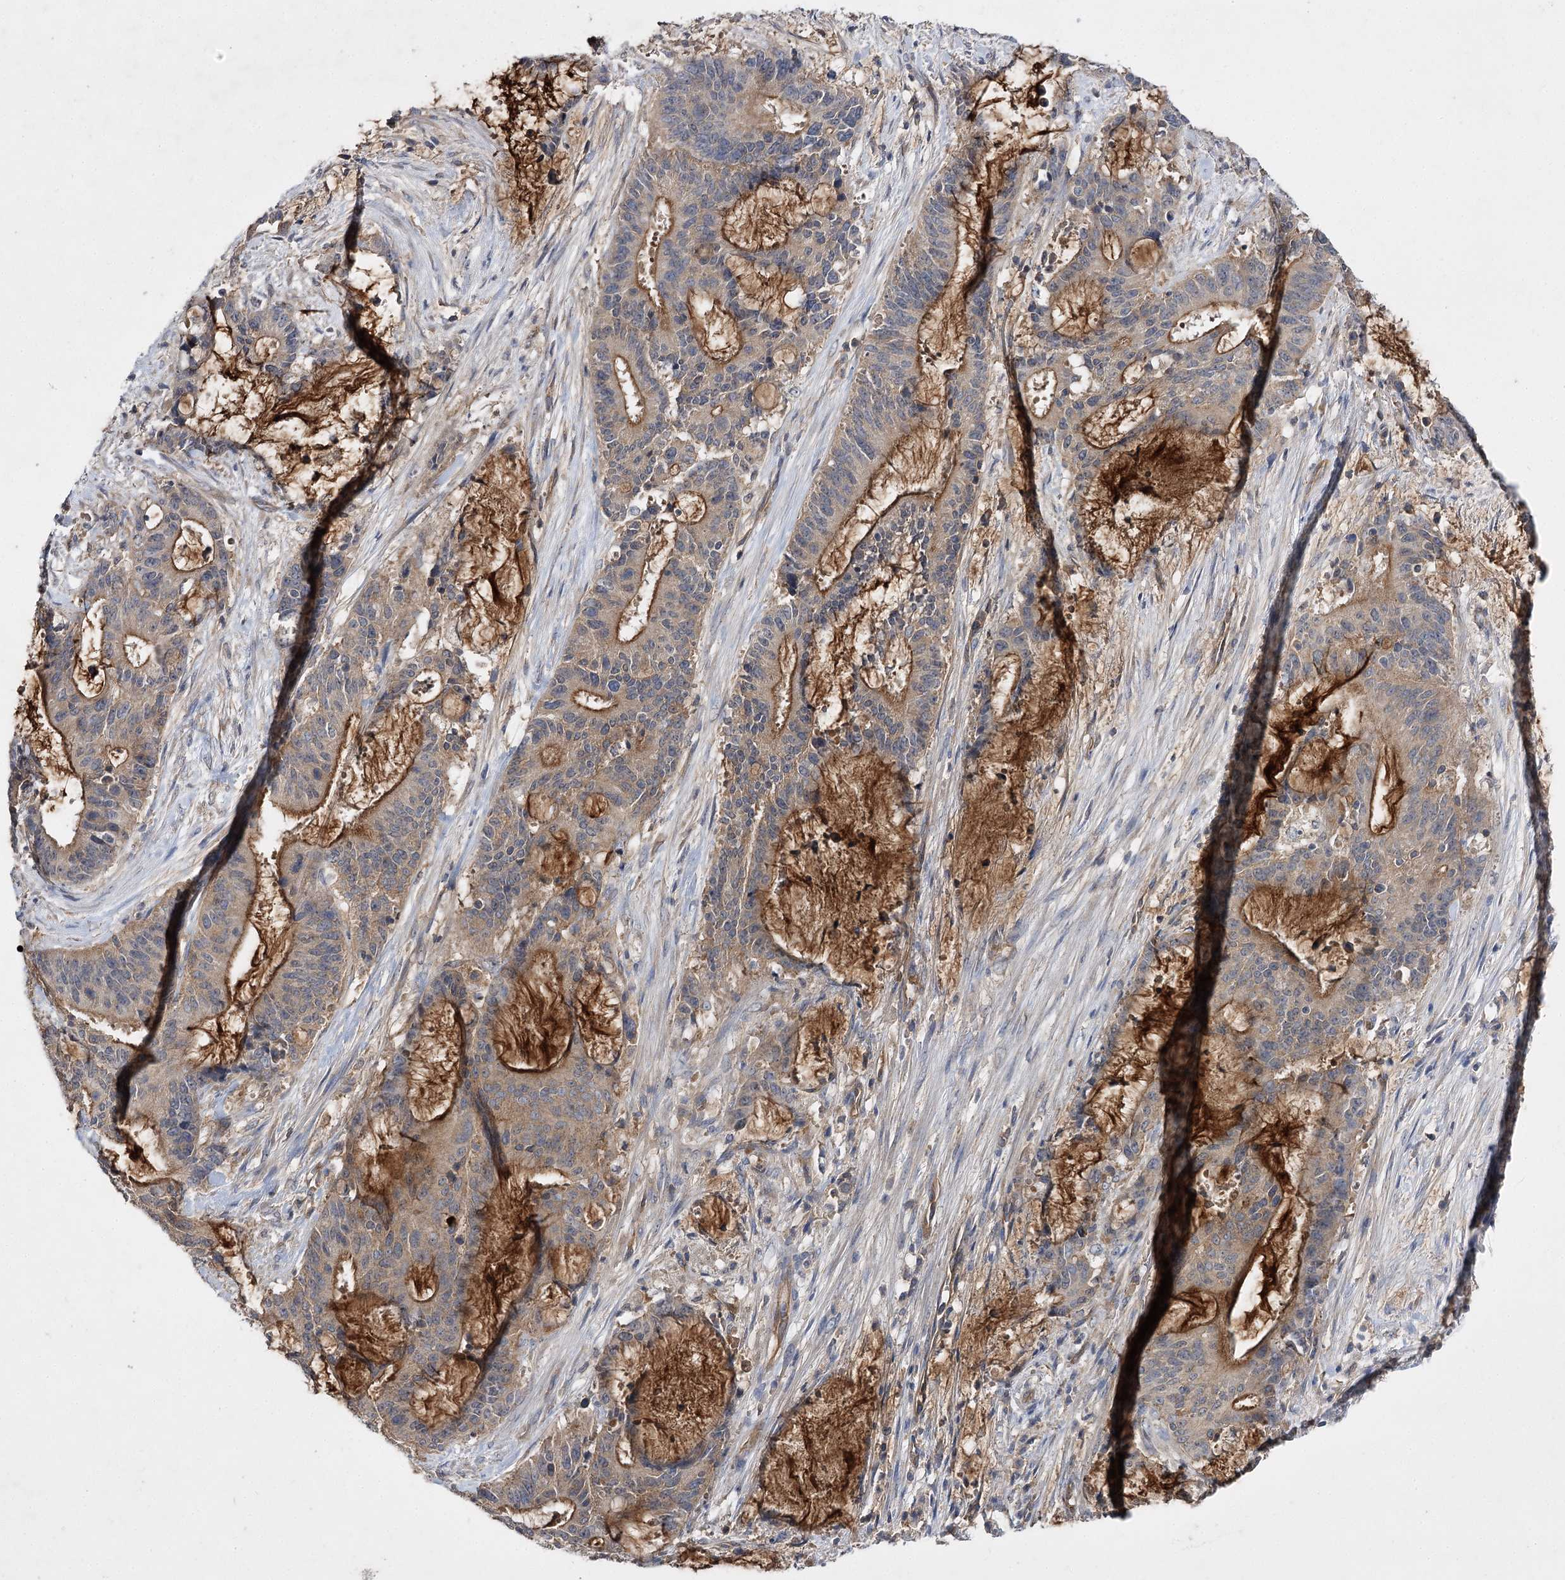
{"staining": {"intensity": "moderate", "quantity": "25%-75%", "location": "cytoplasmic/membranous"}, "tissue": "liver cancer", "cell_type": "Tumor cells", "image_type": "cancer", "snomed": [{"axis": "morphology", "description": "Normal tissue, NOS"}, {"axis": "morphology", "description": "Cholangiocarcinoma"}, {"axis": "topography", "description": "Liver"}, {"axis": "topography", "description": "Peripheral nerve tissue"}], "caption": "Immunohistochemical staining of cholangiocarcinoma (liver) exhibits medium levels of moderate cytoplasmic/membranous protein positivity in approximately 25%-75% of tumor cells.", "gene": "BCR", "patient": {"sex": "female", "age": 73}}